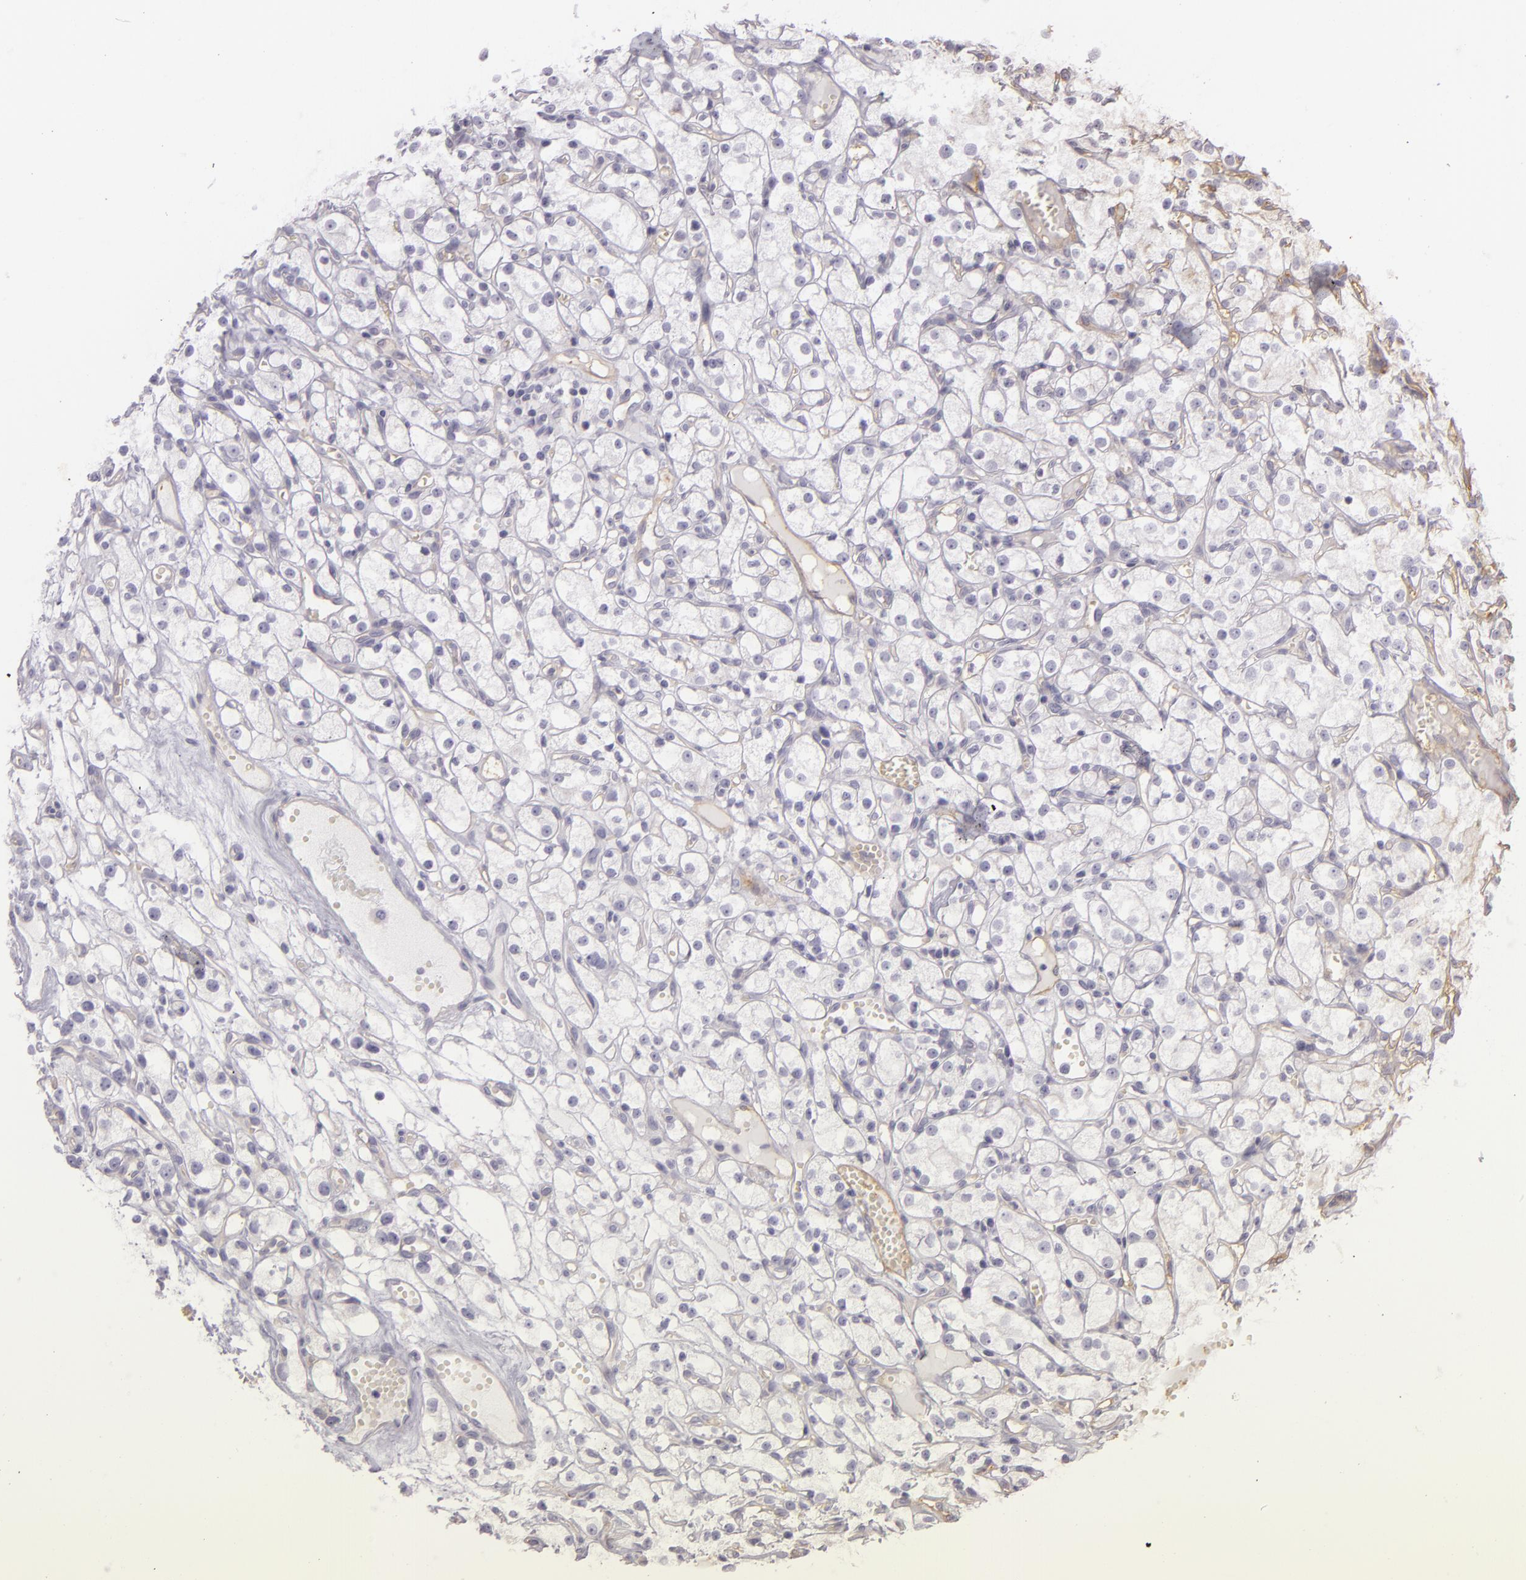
{"staining": {"intensity": "negative", "quantity": "none", "location": "none"}, "tissue": "renal cancer", "cell_type": "Tumor cells", "image_type": "cancer", "snomed": [{"axis": "morphology", "description": "Adenocarcinoma, NOS"}, {"axis": "topography", "description": "Kidney"}], "caption": "Protein analysis of renal cancer (adenocarcinoma) reveals no significant positivity in tumor cells.", "gene": "CD59", "patient": {"sex": "male", "age": 61}}